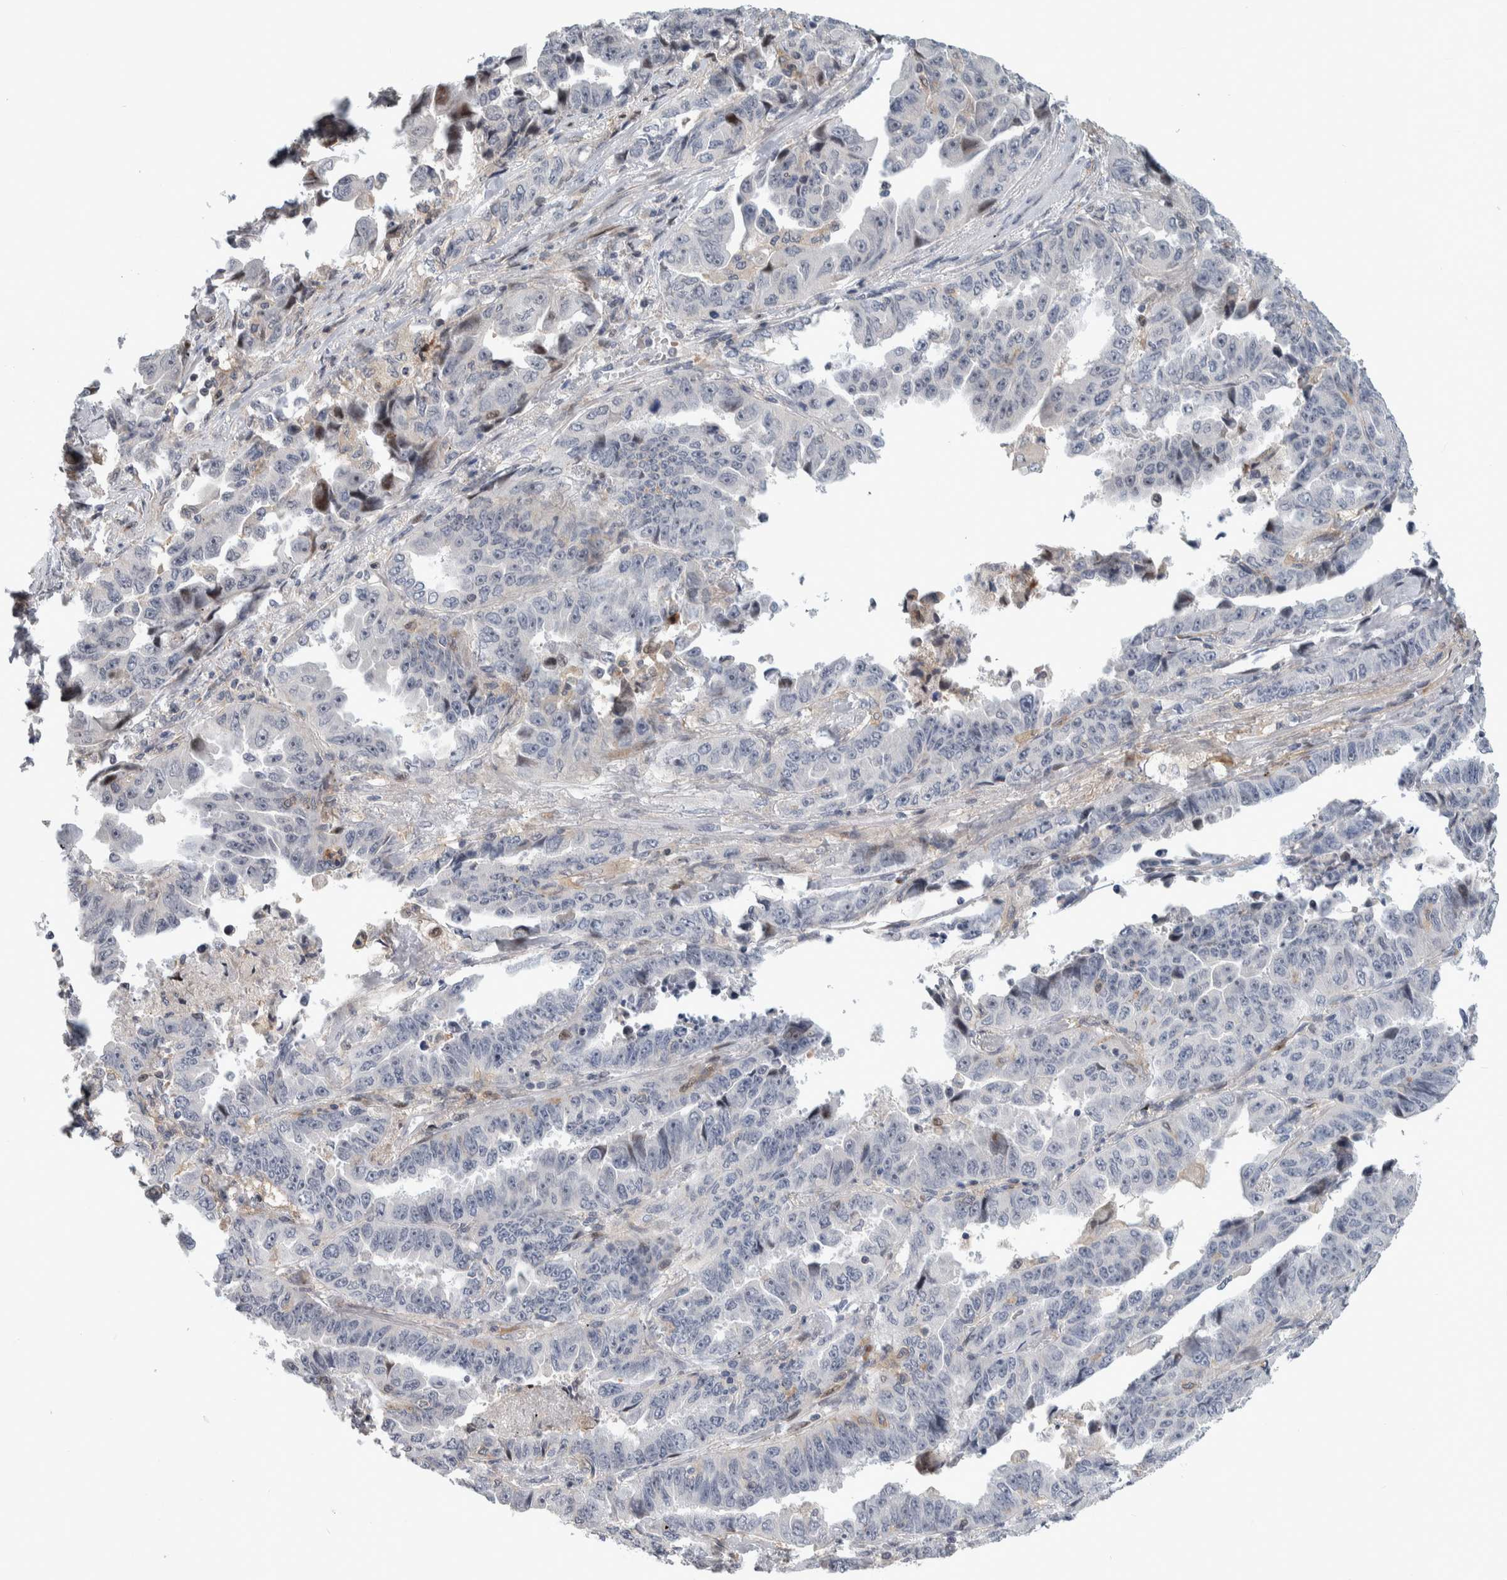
{"staining": {"intensity": "negative", "quantity": "none", "location": "none"}, "tissue": "lung cancer", "cell_type": "Tumor cells", "image_type": "cancer", "snomed": [{"axis": "morphology", "description": "Adenocarcinoma, NOS"}, {"axis": "topography", "description": "Lung"}], "caption": "Immunohistochemistry (IHC) of human lung cancer (adenocarcinoma) exhibits no staining in tumor cells. (Immunohistochemistry, brightfield microscopy, high magnification).", "gene": "MSL1", "patient": {"sex": "female", "age": 51}}